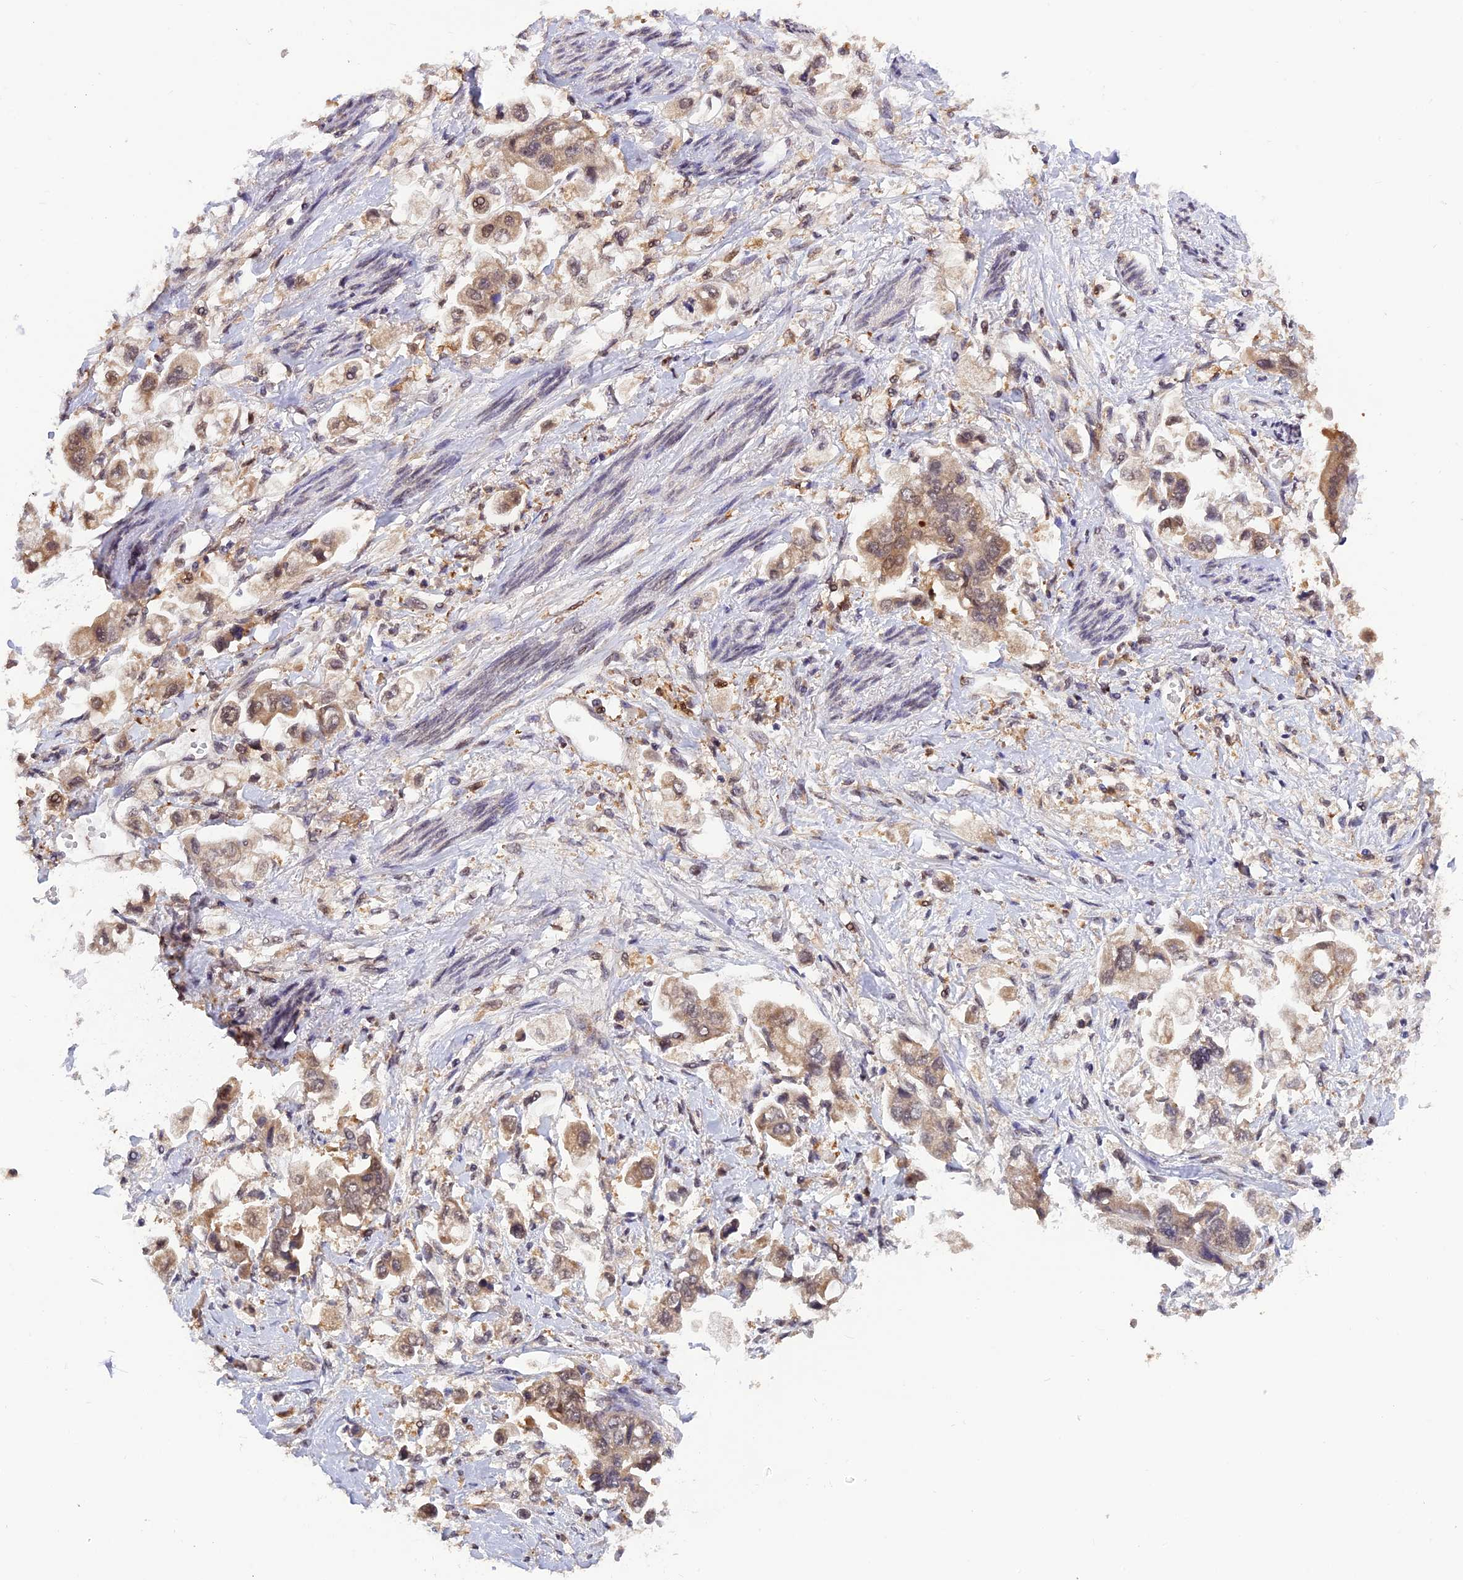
{"staining": {"intensity": "moderate", "quantity": ">75%", "location": "cytoplasmic/membranous,nuclear"}, "tissue": "stomach cancer", "cell_type": "Tumor cells", "image_type": "cancer", "snomed": [{"axis": "morphology", "description": "Adenocarcinoma, NOS"}, {"axis": "topography", "description": "Stomach"}], "caption": "Immunohistochemistry of human stomach adenocarcinoma shows medium levels of moderate cytoplasmic/membranous and nuclear positivity in approximately >75% of tumor cells.", "gene": "MNS1", "patient": {"sex": "male", "age": 62}}